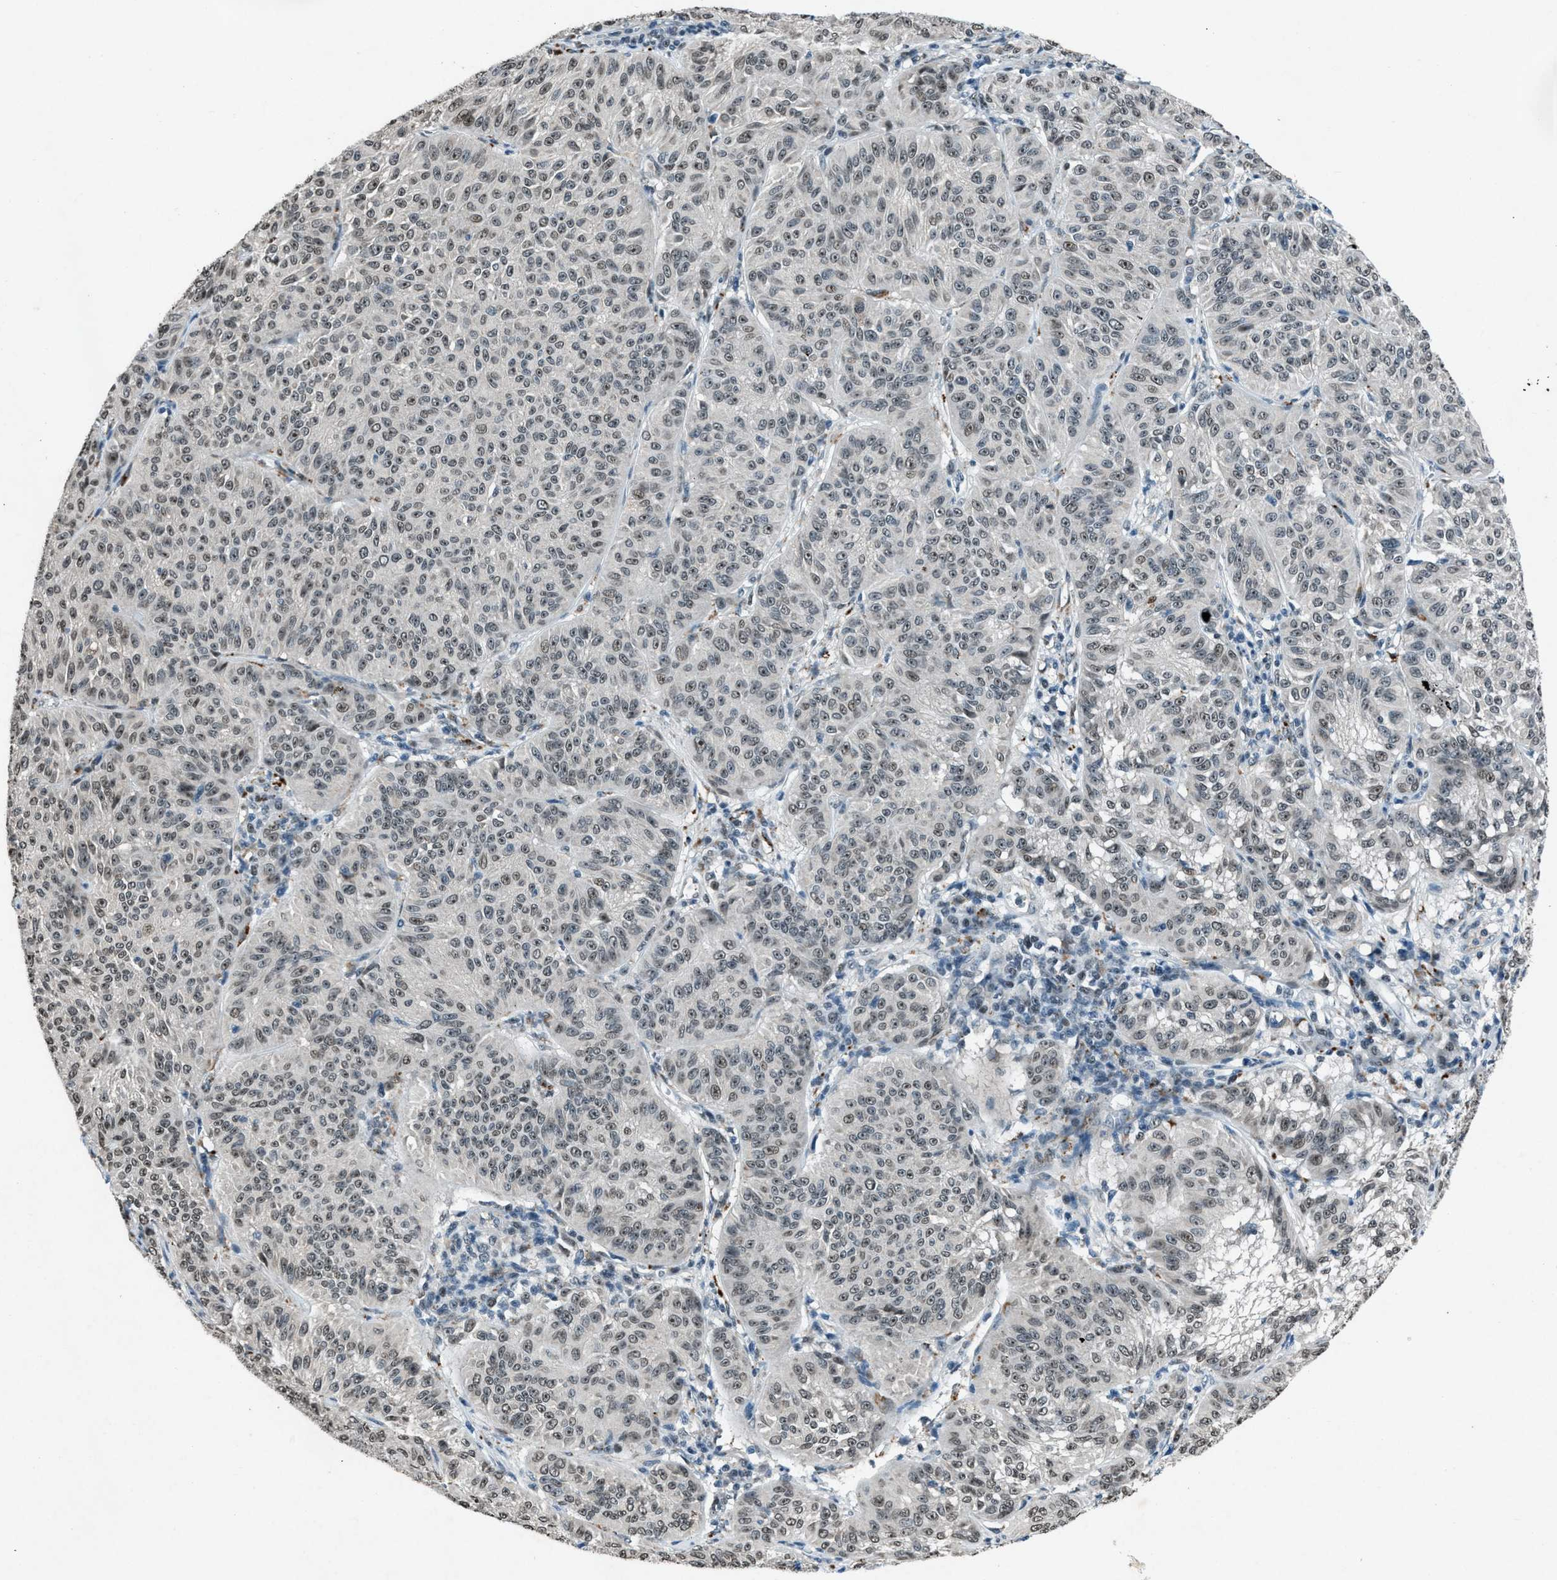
{"staining": {"intensity": "weak", "quantity": ">75%", "location": "nuclear"}, "tissue": "melanoma", "cell_type": "Tumor cells", "image_type": "cancer", "snomed": [{"axis": "morphology", "description": "Malignant melanoma, NOS"}, {"axis": "topography", "description": "Skin"}], "caption": "Protein expression analysis of human melanoma reveals weak nuclear positivity in approximately >75% of tumor cells.", "gene": "ADCY1", "patient": {"sex": "female", "age": 72}}